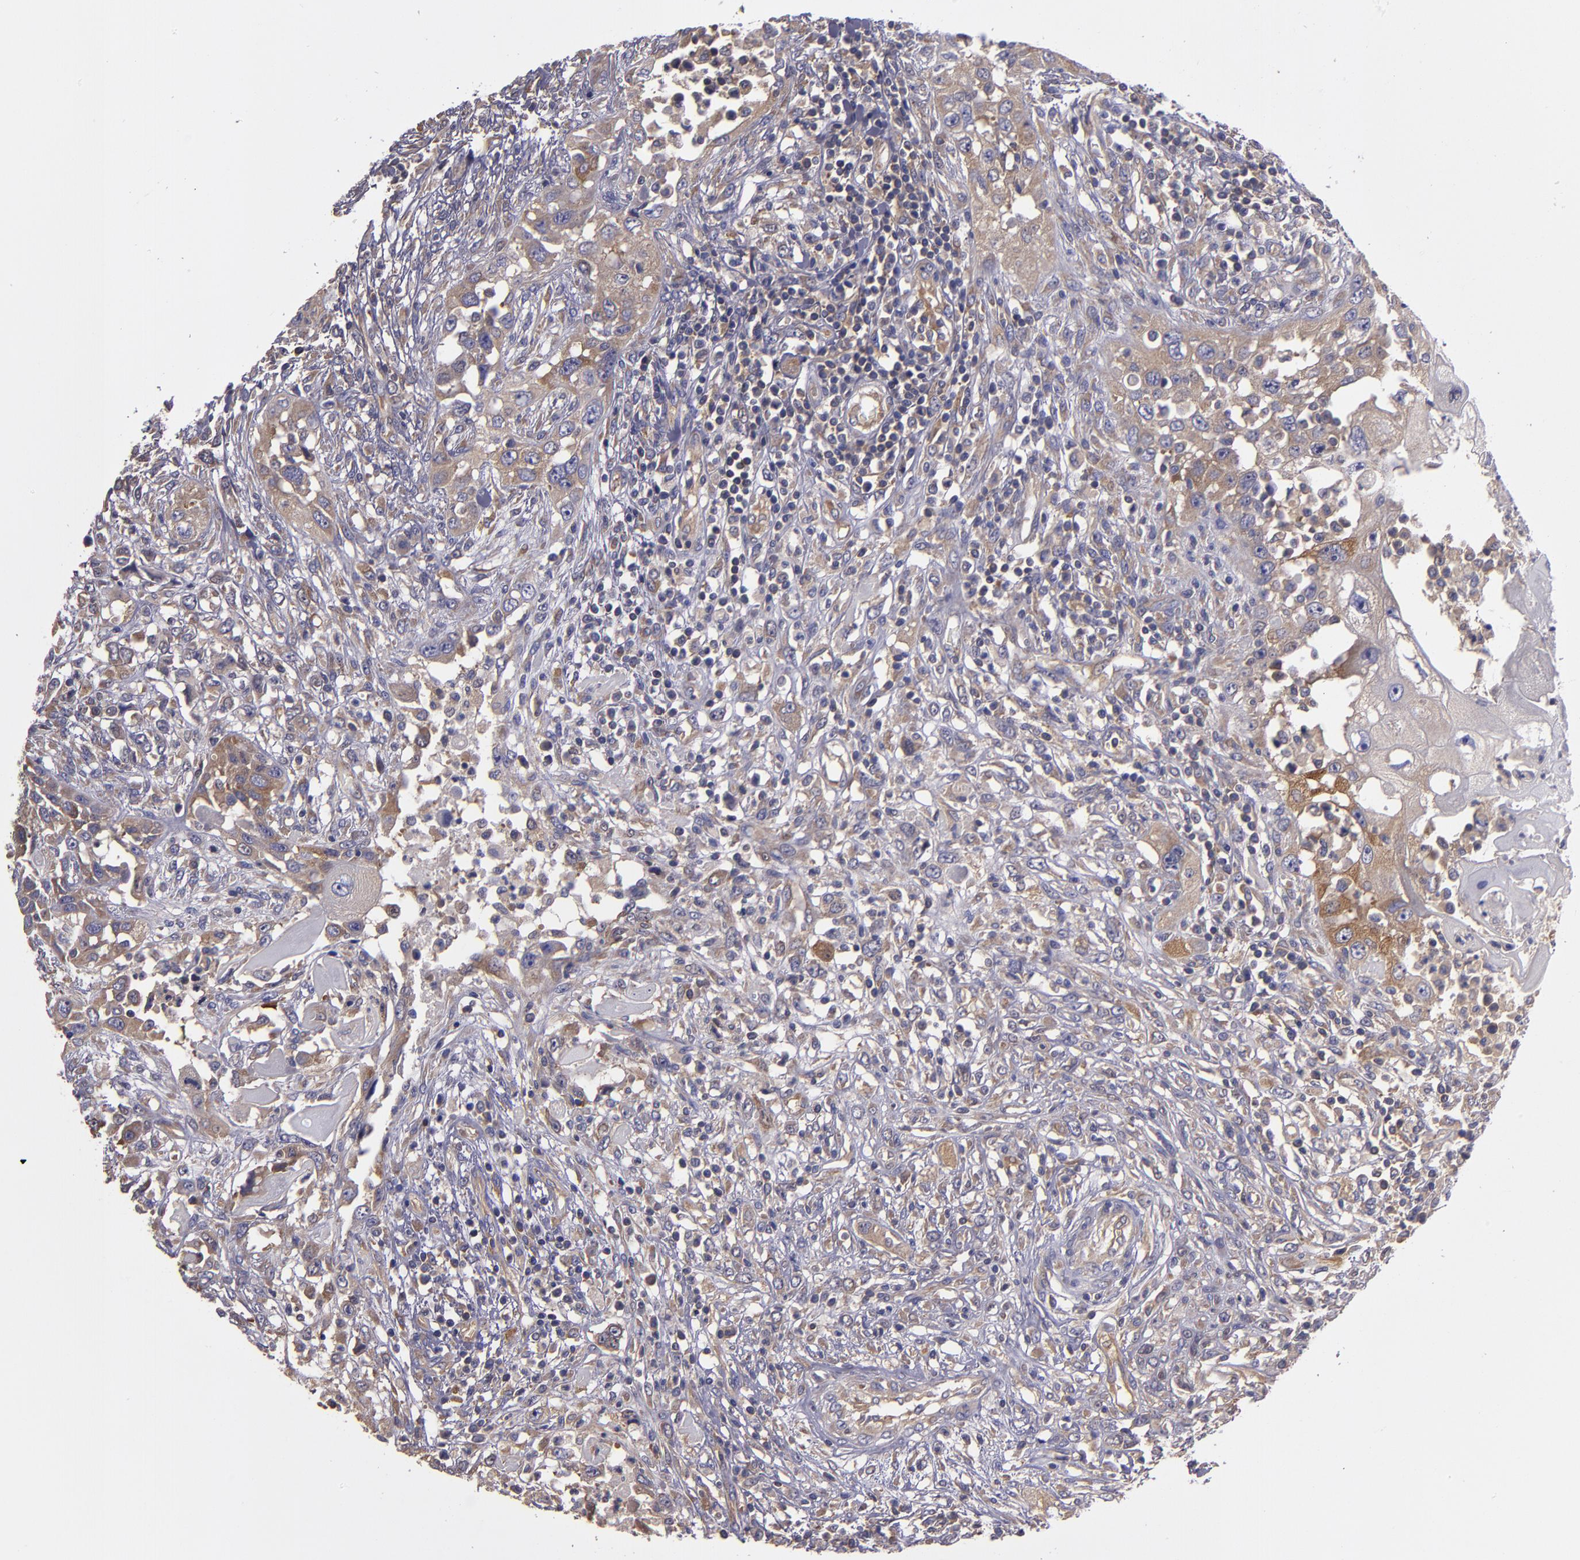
{"staining": {"intensity": "weak", "quantity": "25%-75%", "location": "cytoplasmic/membranous"}, "tissue": "head and neck cancer", "cell_type": "Tumor cells", "image_type": "cancer", "snomed": [{"axis": "morphology", "description": "Neoplasm, malignant, NOS"}, {"axis": "topography", "description": "Salivary gland"}, {"axis": "topography", "description": "Head-Neck"}], "caption": "Protein analysis of head and neck neoplasm (malignant) tissue displays weak cytoplasmic/membranous expression in about 25%-75% of tumor cells.", "gene": "CARS1", "patient": {"sex": "male", "age": 43}}